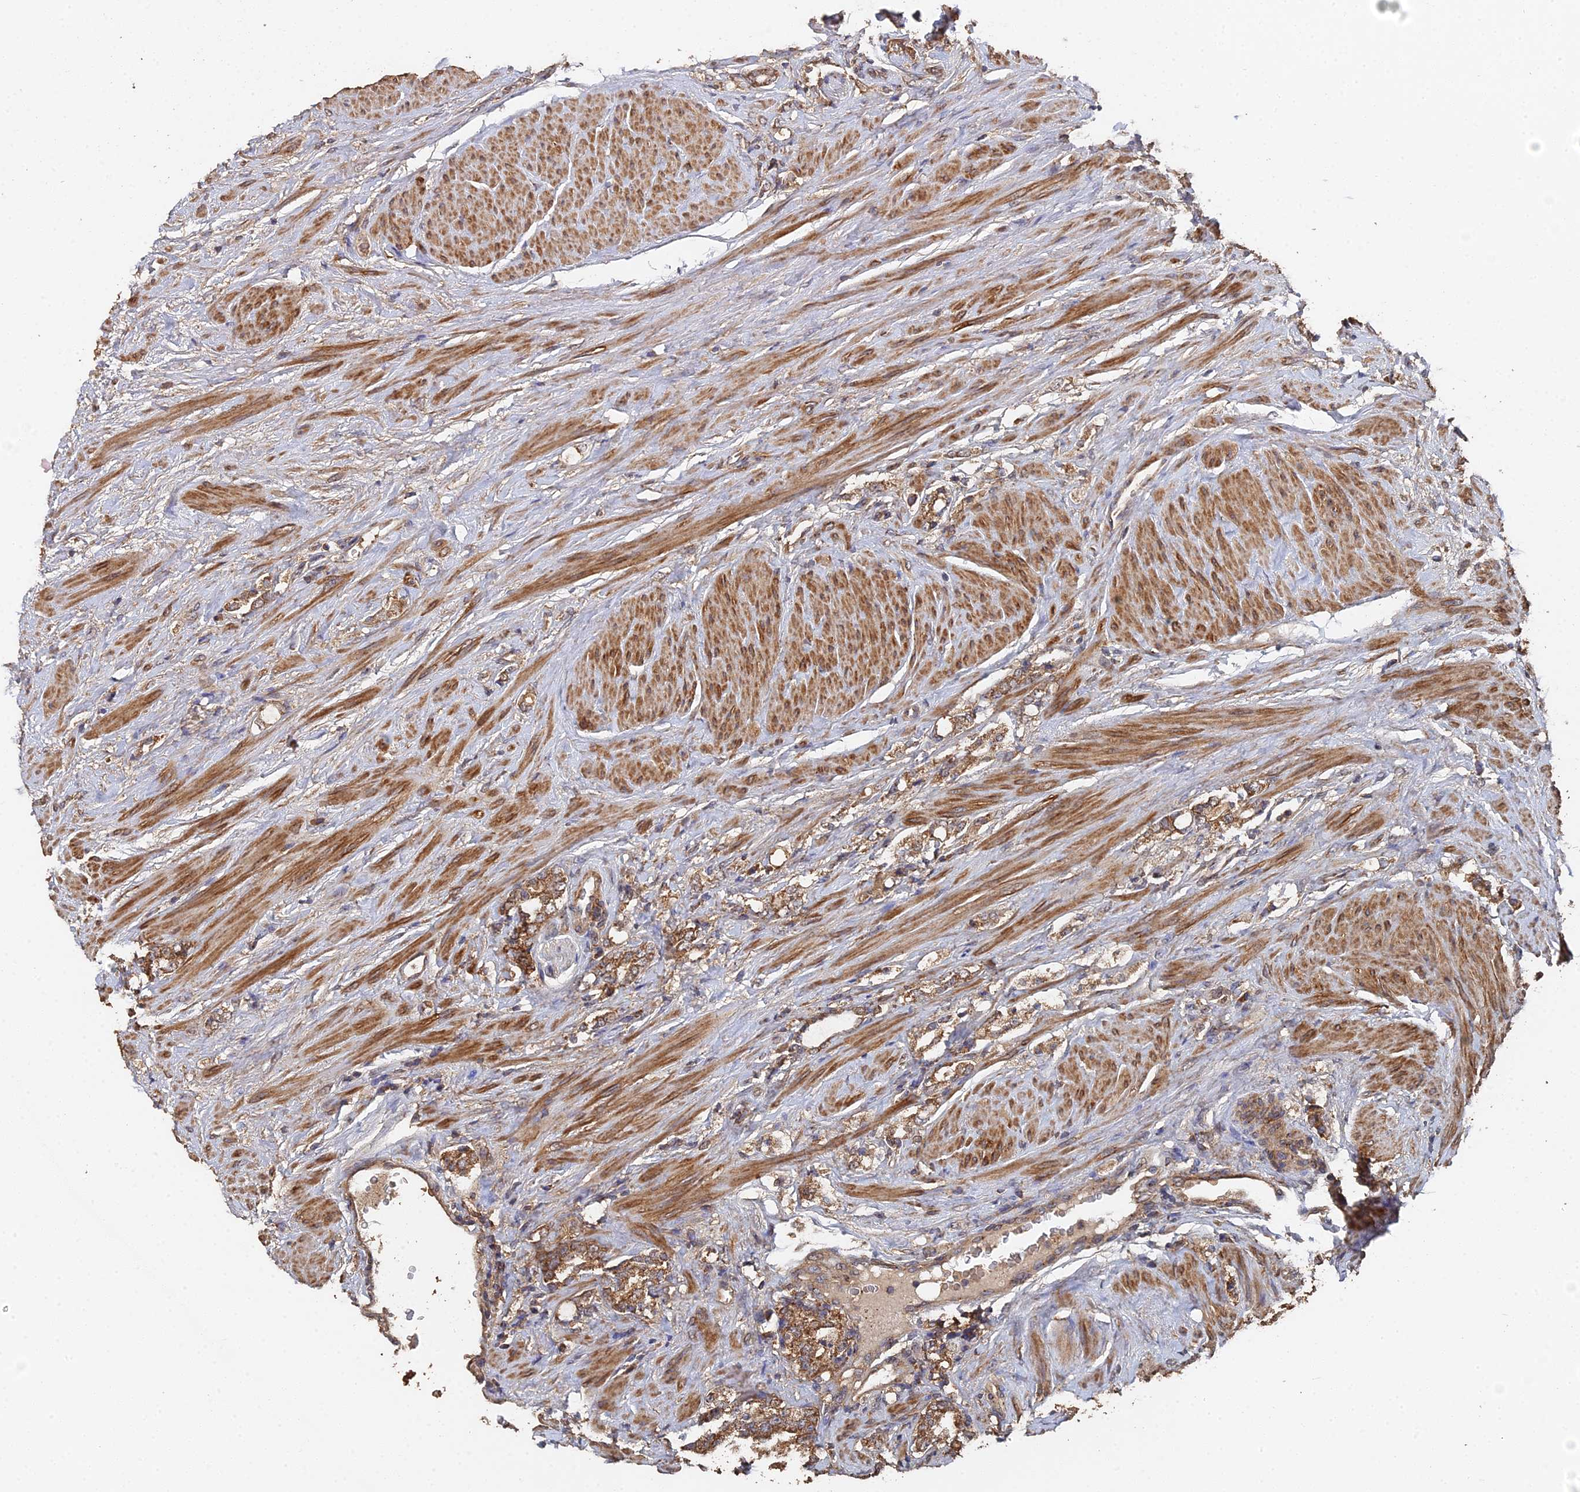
{"staining": {"intensity": "moderate", "quantity": ">75%", "location": "cytoplasmic/membranous"}, "tissue": "prostate cancer", "cell_type": "Tumor cells", "image_type": "cancer", "snomed": [{"axis": "morphology", "description": "Adenocarcinoma, High grade"}, {"axis": "topography", "description": "Prostate"}], "caption": "Protein analysis of prostate cancer tissue demonstrates moderate cytoplasmic/membranous expression in approximately >75% of tumor cells. Nuclei are stained in blue.", "gene": "SPANXN4", "patient": {"sex": "male", "age": 64}}